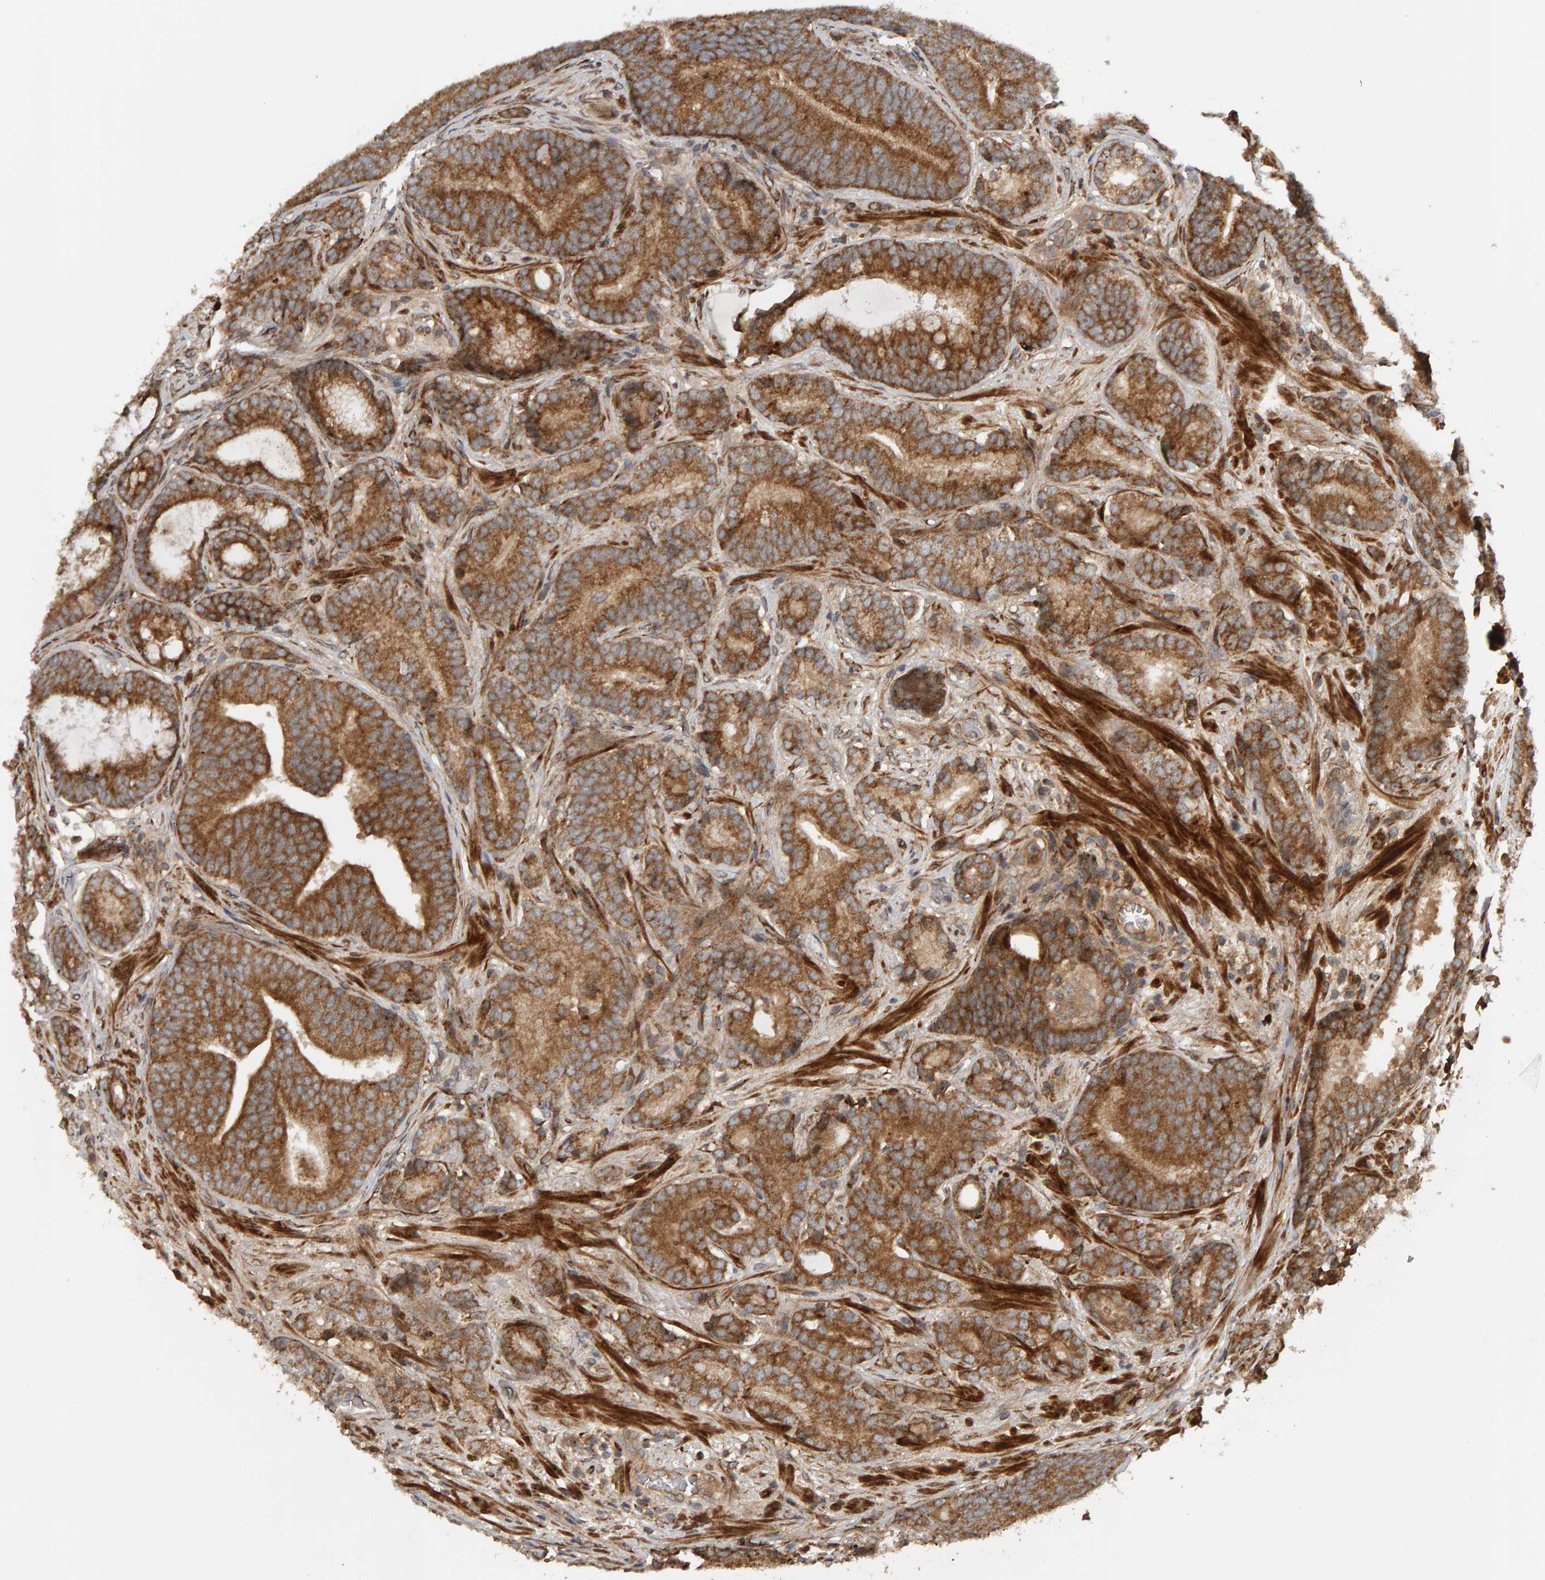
{"staining": {"intensity": "moderate", "quantity": ">75%", "location": "cytoplasmic/membranous"}, "tissue": "prostate cancer", "cell_type": "Tumor cells", "image_type": "cancer", "snomed": [{"axis": "morphology", "description": "Adenocarcinoma, High grade"}, {"axis": "topography", "description": "Prostate"}], "caption": "The photomicrograph exhibits immunohistochemical staining of prostate high-grade adenocarcinoma. There is moderate cytoplasmic/membranous expression is present in approximately >75% of tumor cells.", "gene": "ZFAND1", "patient": {"sex": "male", "age": 55}}